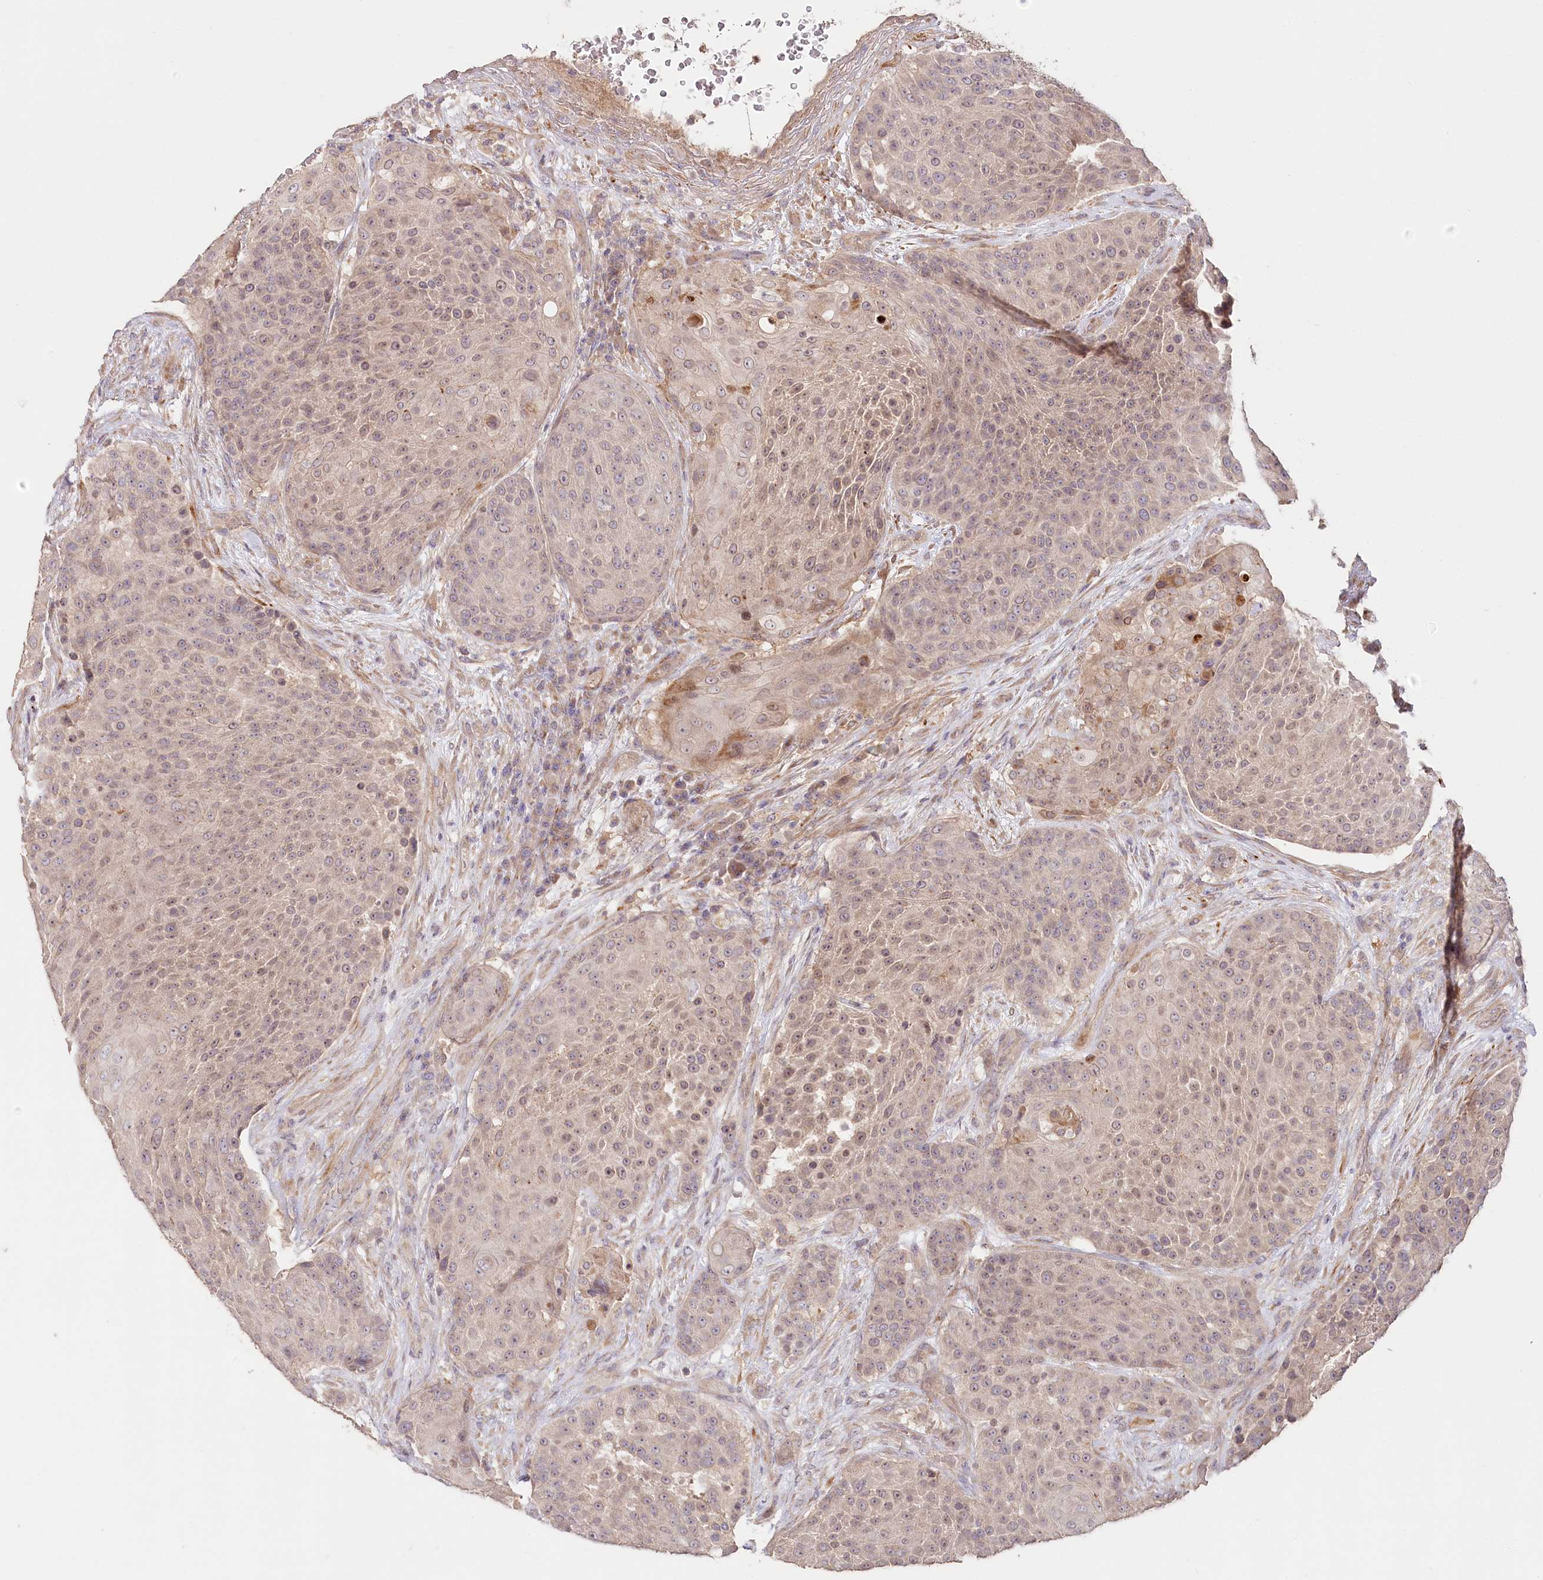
{"staining": {"intensity": "weak", "quantity": ">75%", "location": "cytoplasmic/membranous,nuclear"}, "tissue": "urothelial cancer", "cell_type": "Tumor cells", "image_type": "cancer", "snomed": [{"axis": "morphology", "description": "Urothelial carcinoma, High grade"}, {"axis": "topography", "description": "Urinary bladder"}], "caption": "DAB (3,3'-diaminobenzidine) immunohistochemical staining of urothelial cancer demonstrates weak cytoplasmic/membranous and nuclear protein expression in about >75% of tumor cells. The staining was performed using DAB (3,3'-diaminobenzidine) to visualize the protein expression in brown, while the nuclei were stained in blue with hematoxylin (Magnification: 20x).", "gene": "IRAK1BP1", "patient": {"sex": "female", "age": 63}}